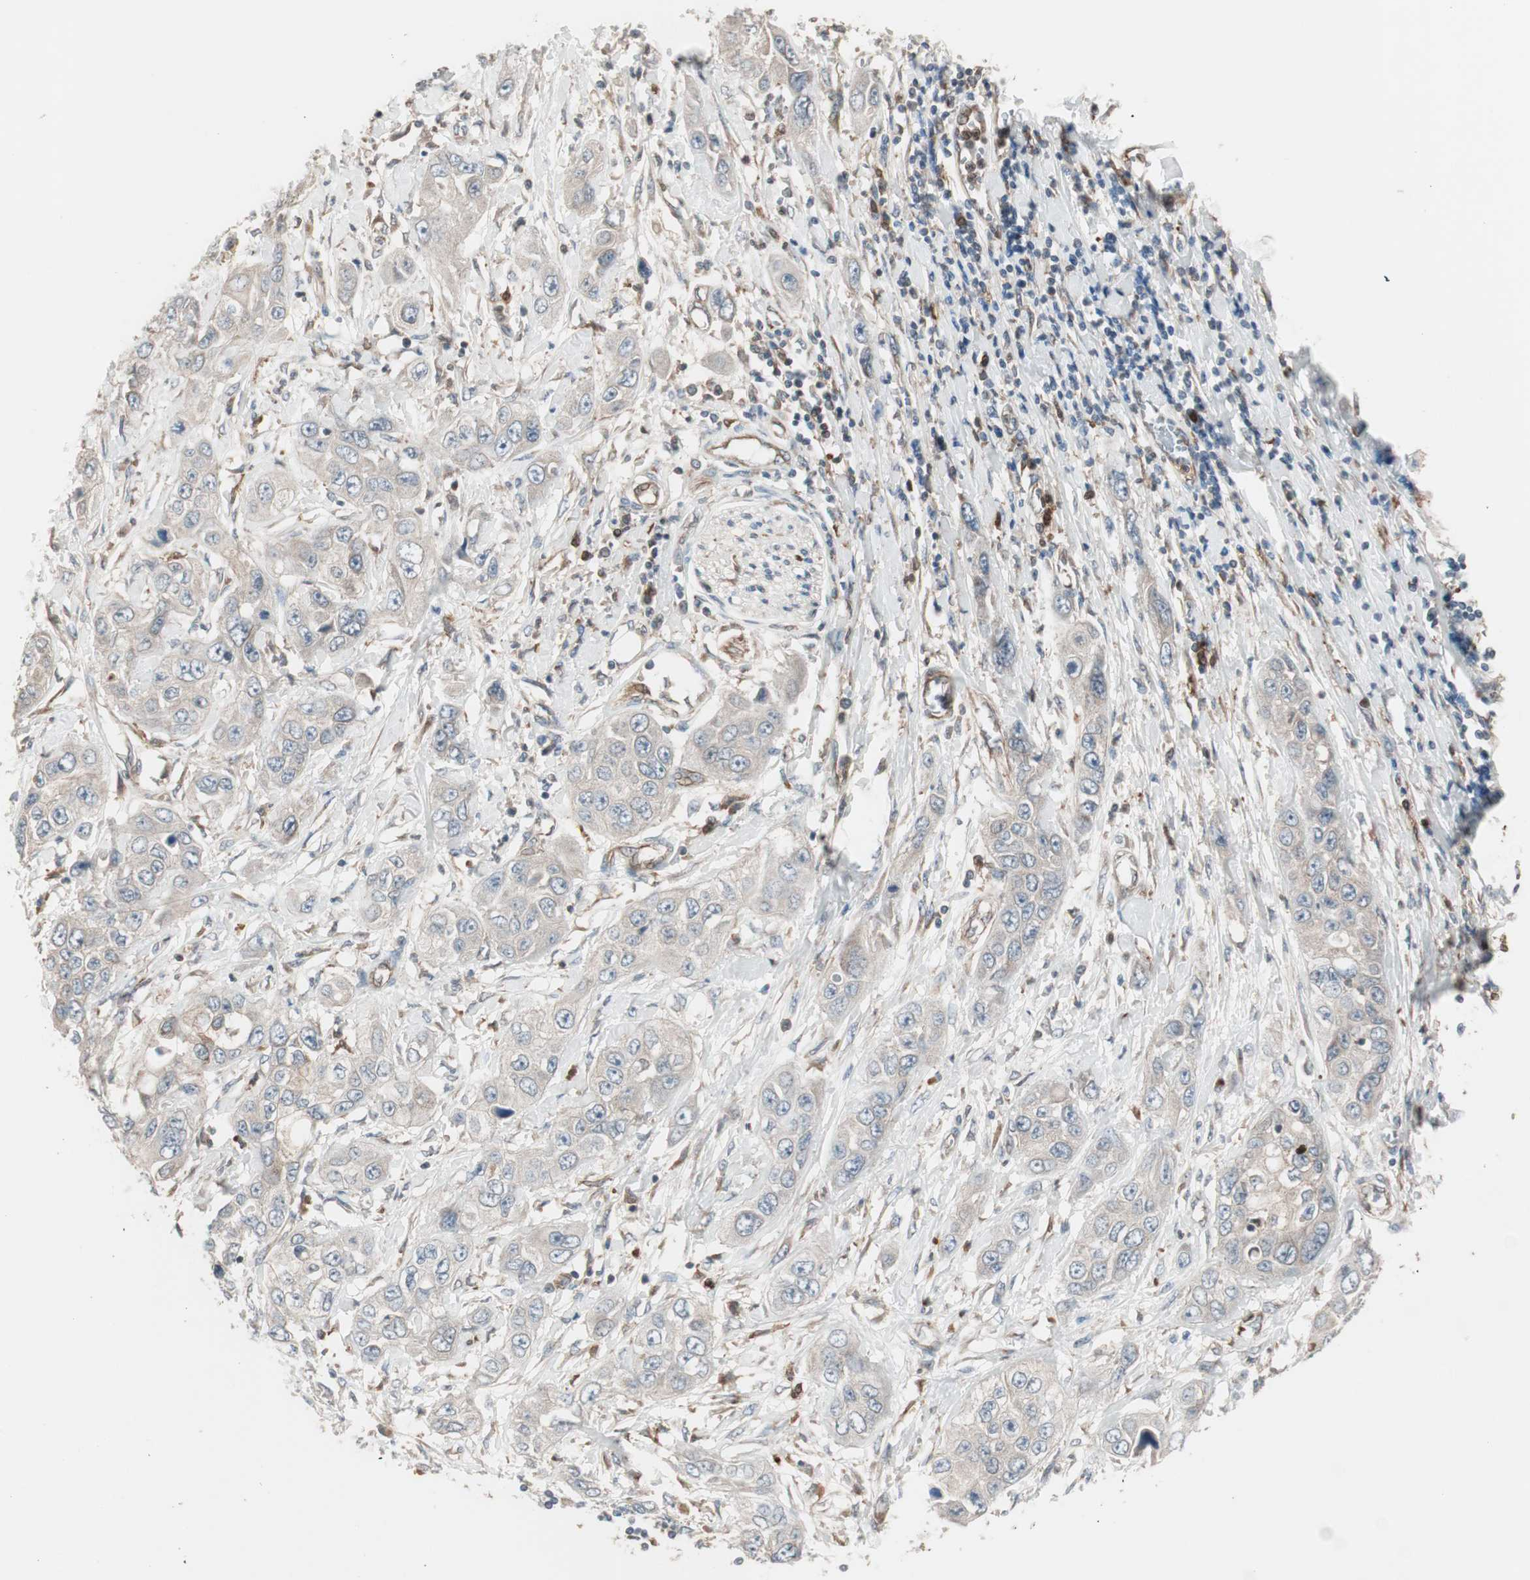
{"staining": {"intensity": "weak", "quantity": ">75%", "location": "cytoplasmic/membranous"}, "tissue": "pancreatic cancer", "cell_type": "Tumor cells", "image_type": "cancer", "snomed": [{"axis": "morphology", "description": "Adenocarcinoma, NOS"}, {"axis": "topography", "description": "Pancreas"}], "caption": "Immunohistochemistry histopathology image of neoplastic tissue: adenocarcinoma (pancreatic) stained using IHC exhibits low levels of weak protein expression localized specifically in the cytoplasmic/membranous of tumor cells, appearing as a cytoplasmic/membranous brown color.", "gene": "STAB1", "patient": {"sex": "female", "age": 70}}